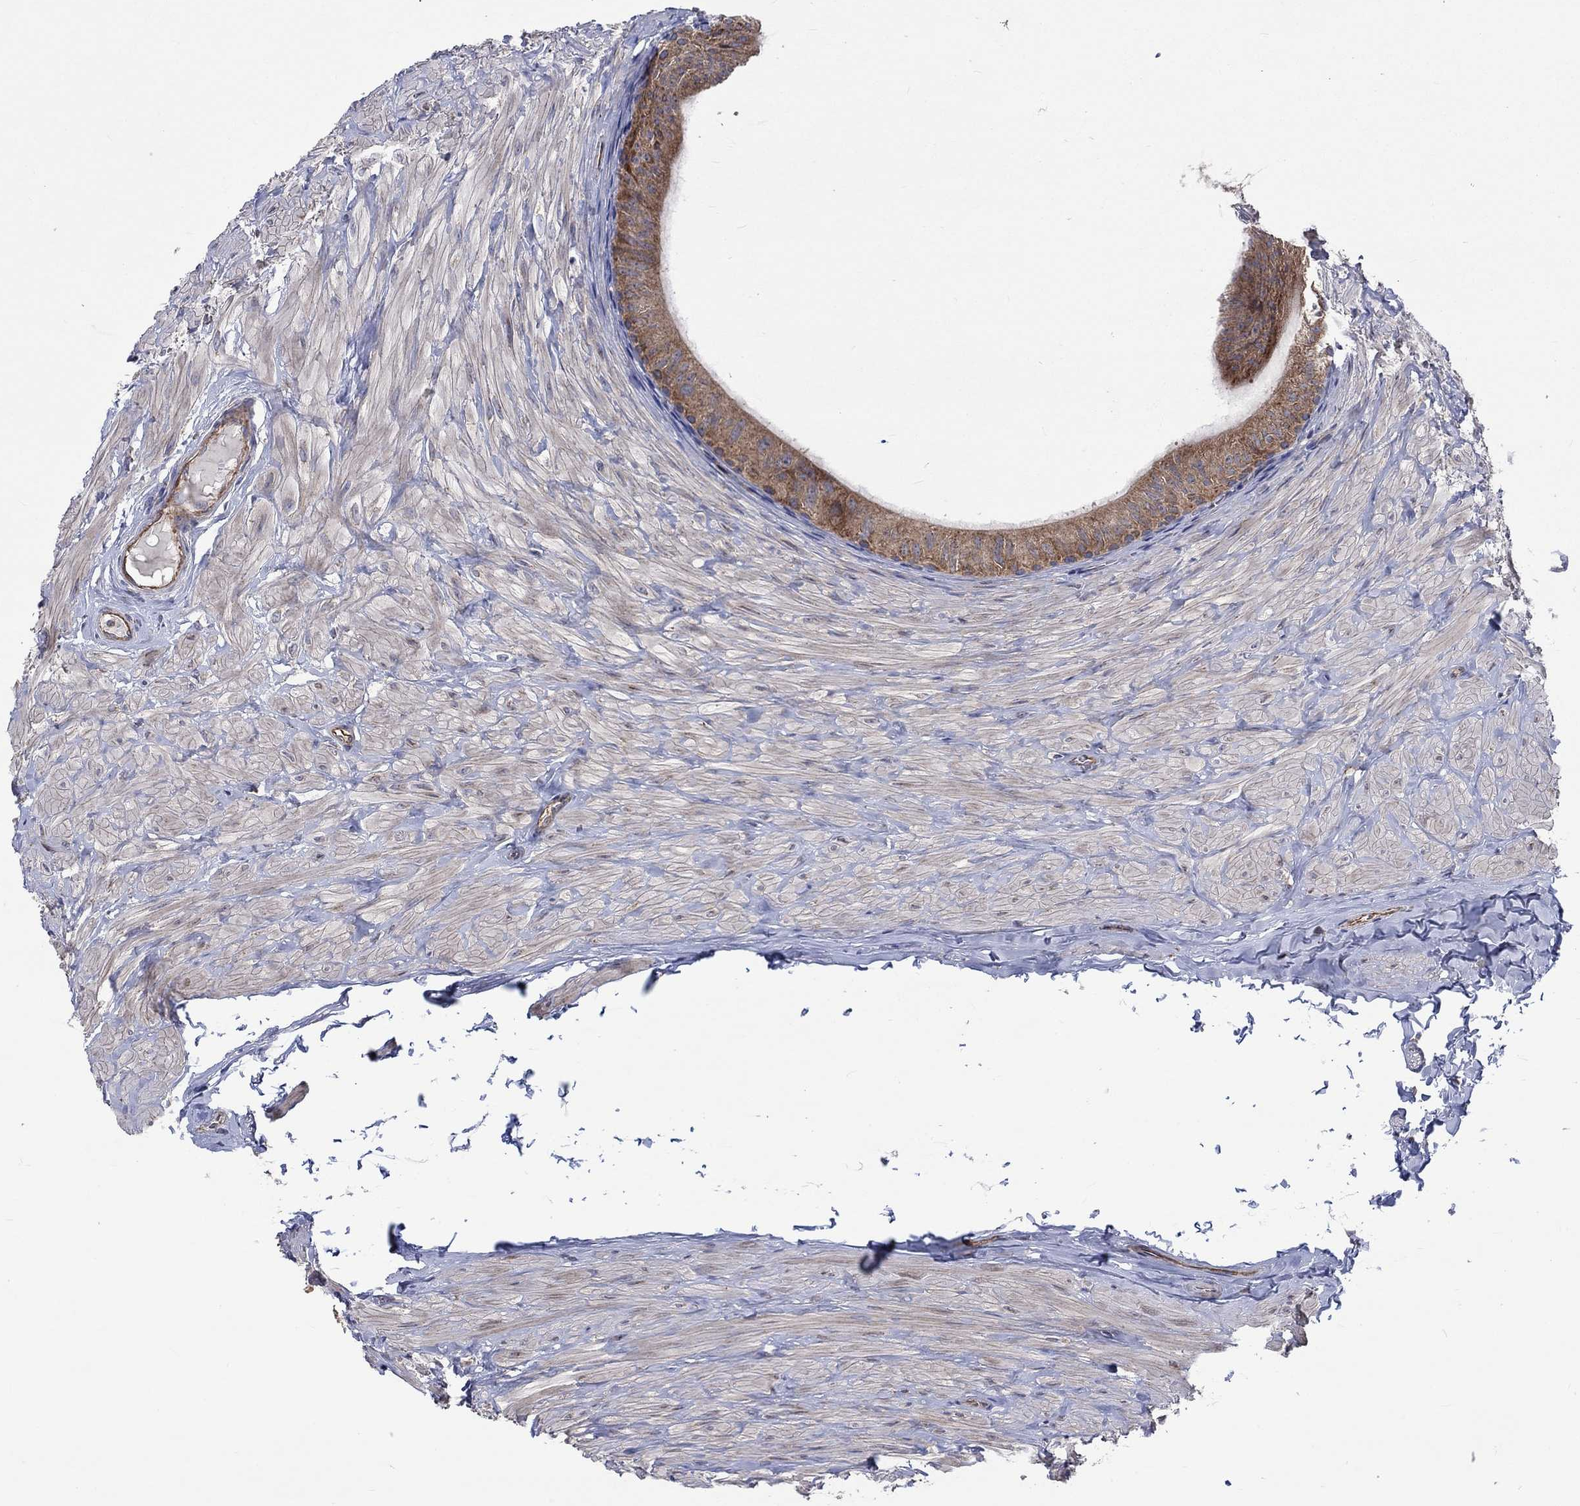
{"staining": {"intensity": "moderate", "quantity": ">75%", "location": "cytoplasmic/membranous"}, "tissue": "epididymis", "cell_type": "Glandular cells", "image_type": "normal", "snomed": [{"axis": "morphology", "description": "Normal tissue, NOS"}, {"axis": "topography", "description": "Epididymis"}], "caption": "Moderate cytoplasmic/membranous expression is seen in about >75% of glandular cells in unremarkable epididymis. (Brightfield microscopy of DAB IHC at high magnification).", "gene": "RPLP0", "patient": {"sex": "male", "age": 32}}